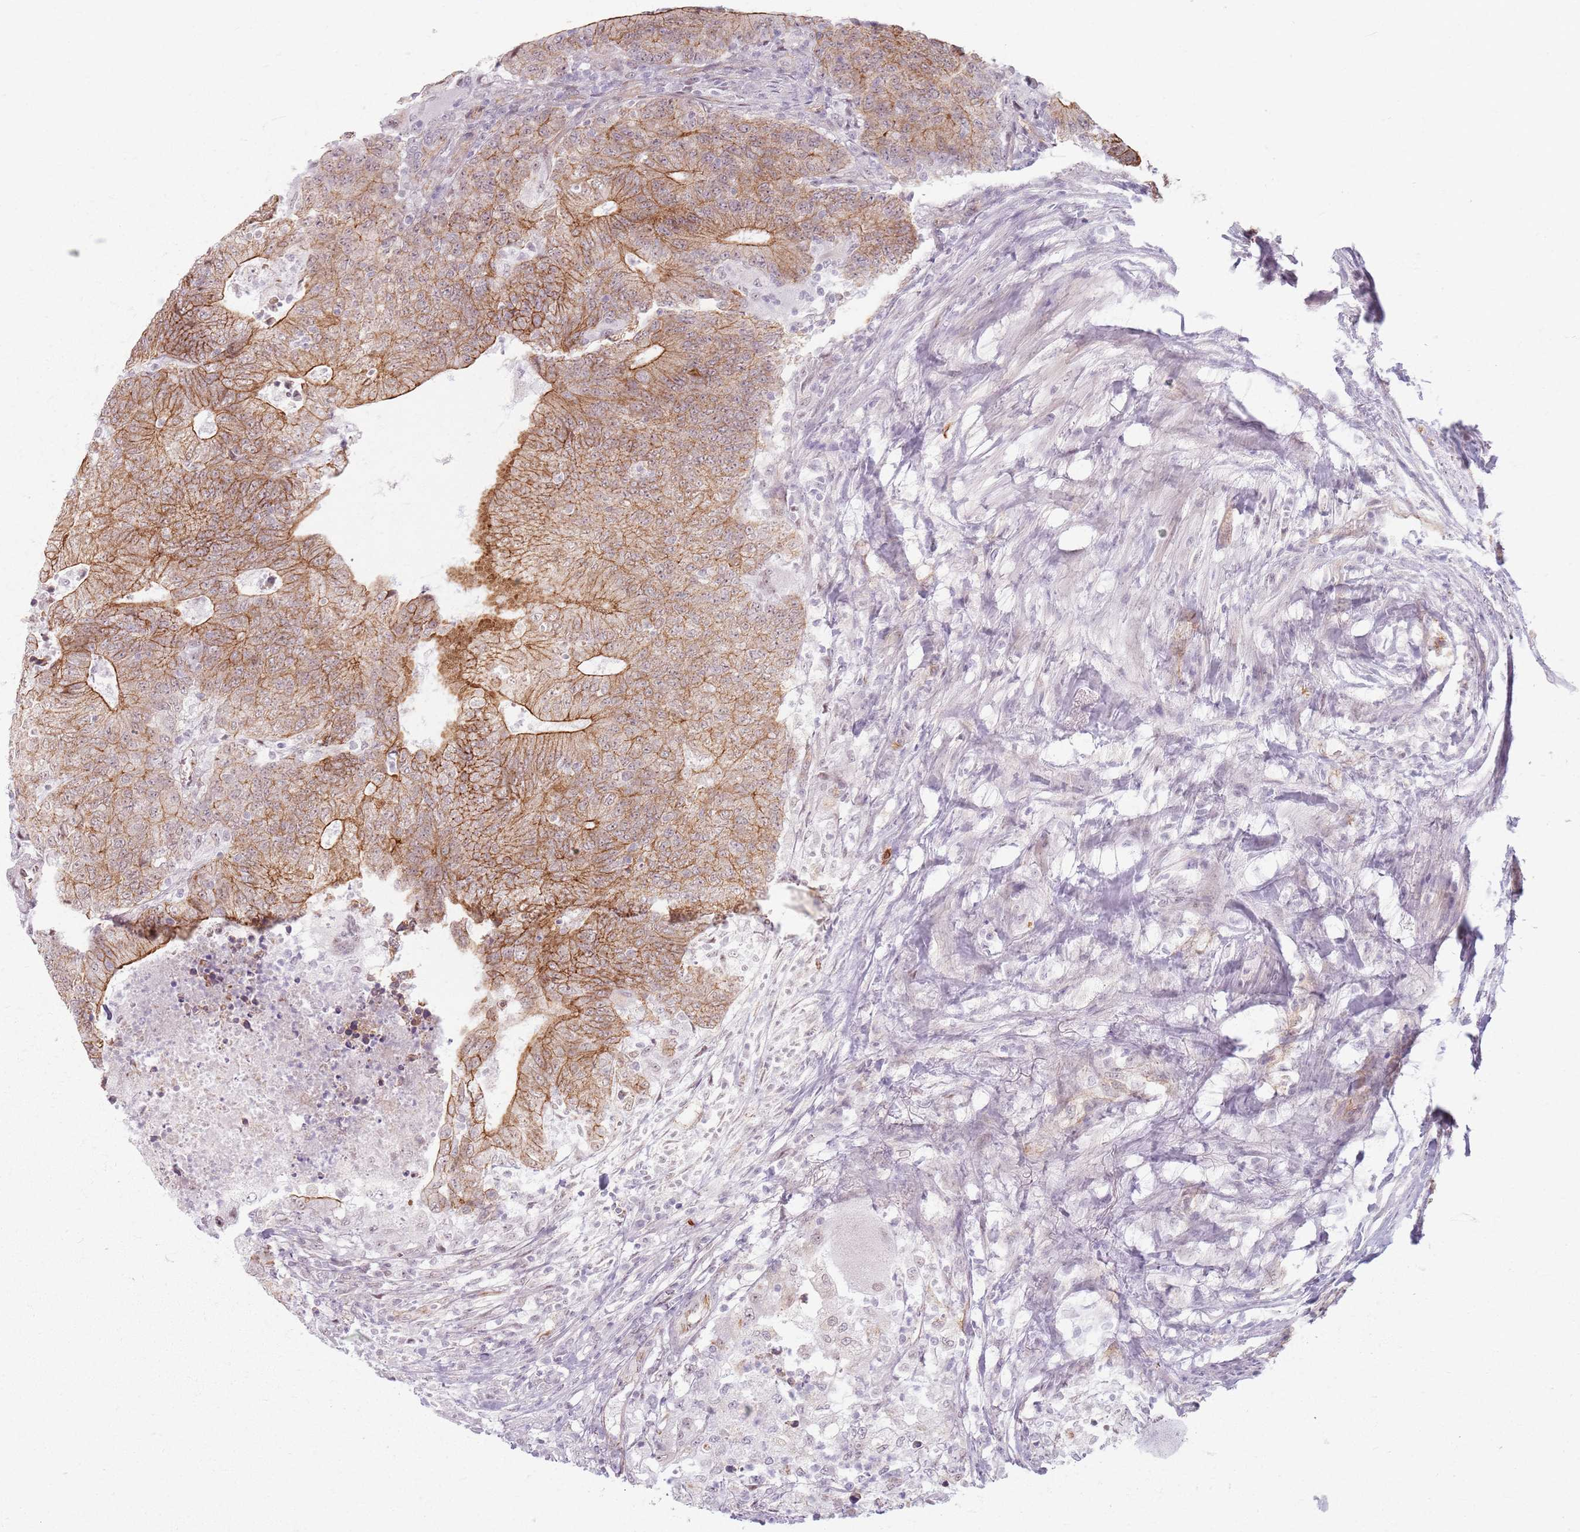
{"staining": {"intensity": "moderate", "quantity": ">75%", "location": "cytoplasmic/membranous"}, "tissue": "colorectal cancer", "cell_type": "Tumor cells", "image_type": "cancer", "snomed": [{"axis": "morphology", "description": "Adenocarcinoma, NOS"}, {"axis": "topography", "description": "Colon"}], "caption": "Human colorectal cancer stained with a brown dye shows moderate cytoplasmic/membranous positive positivity in approximately >75% of tumor cells.", "gene": "KCNA5", "patient": {"sex": "female", "age": 75}}